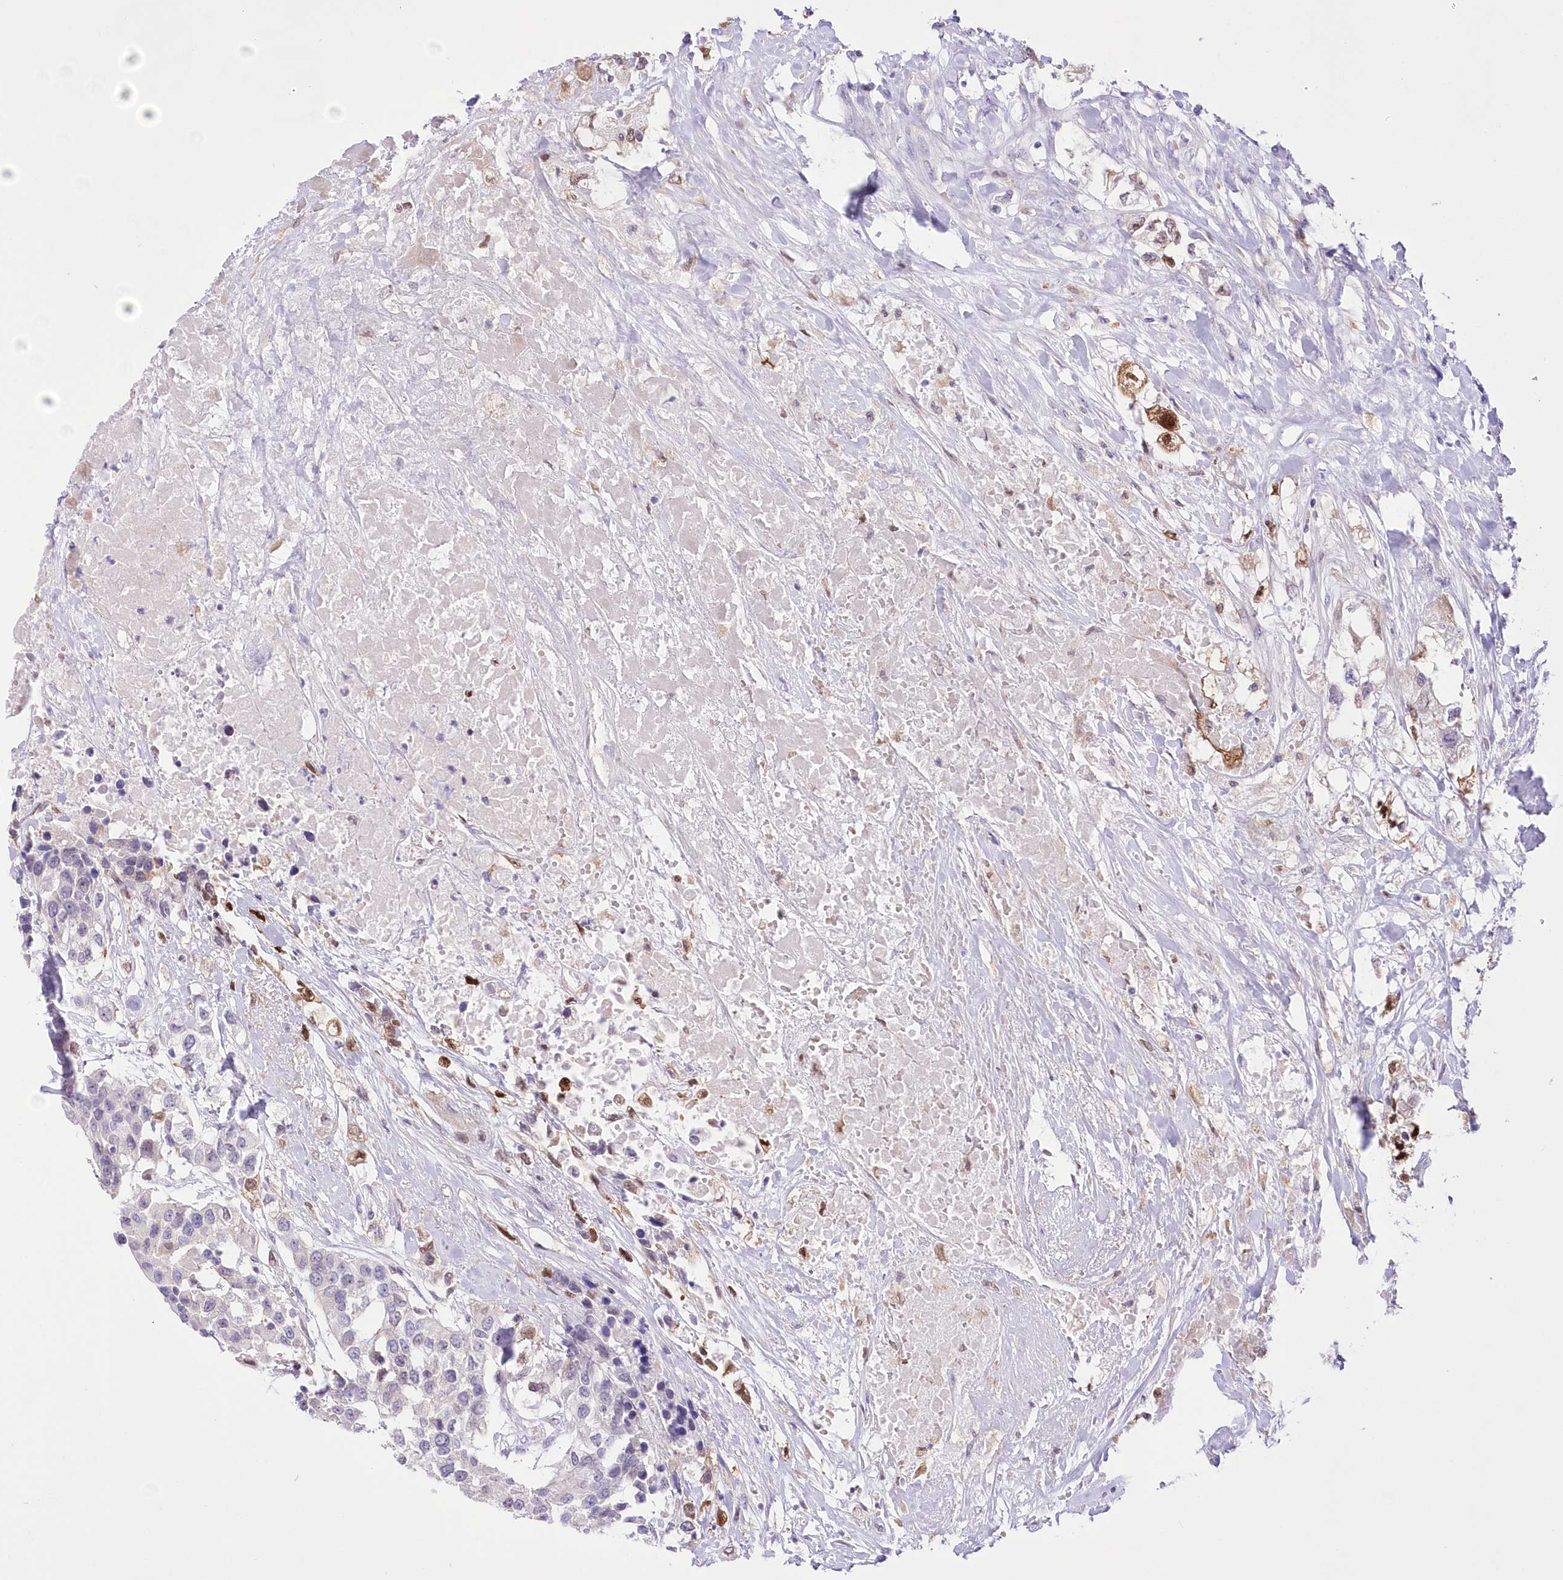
{"staining": {"intensity": "negative", "quantity": "none", "location": "none"}, "tissue": "urothelial cancer", "cell_type": "Tumor cells", "image_type": "cancer", "snomed": [{"axis": "morphology", "description": "Urothelial carcinoma, High grade"}, {"axis": "topography", "description": "Urinary bladder"}], "caption": "Tumor cells show no significant protein expression in urothelial cancer.", "gene": "UBA6", "patient": {"sex": "female", "age": 80}}